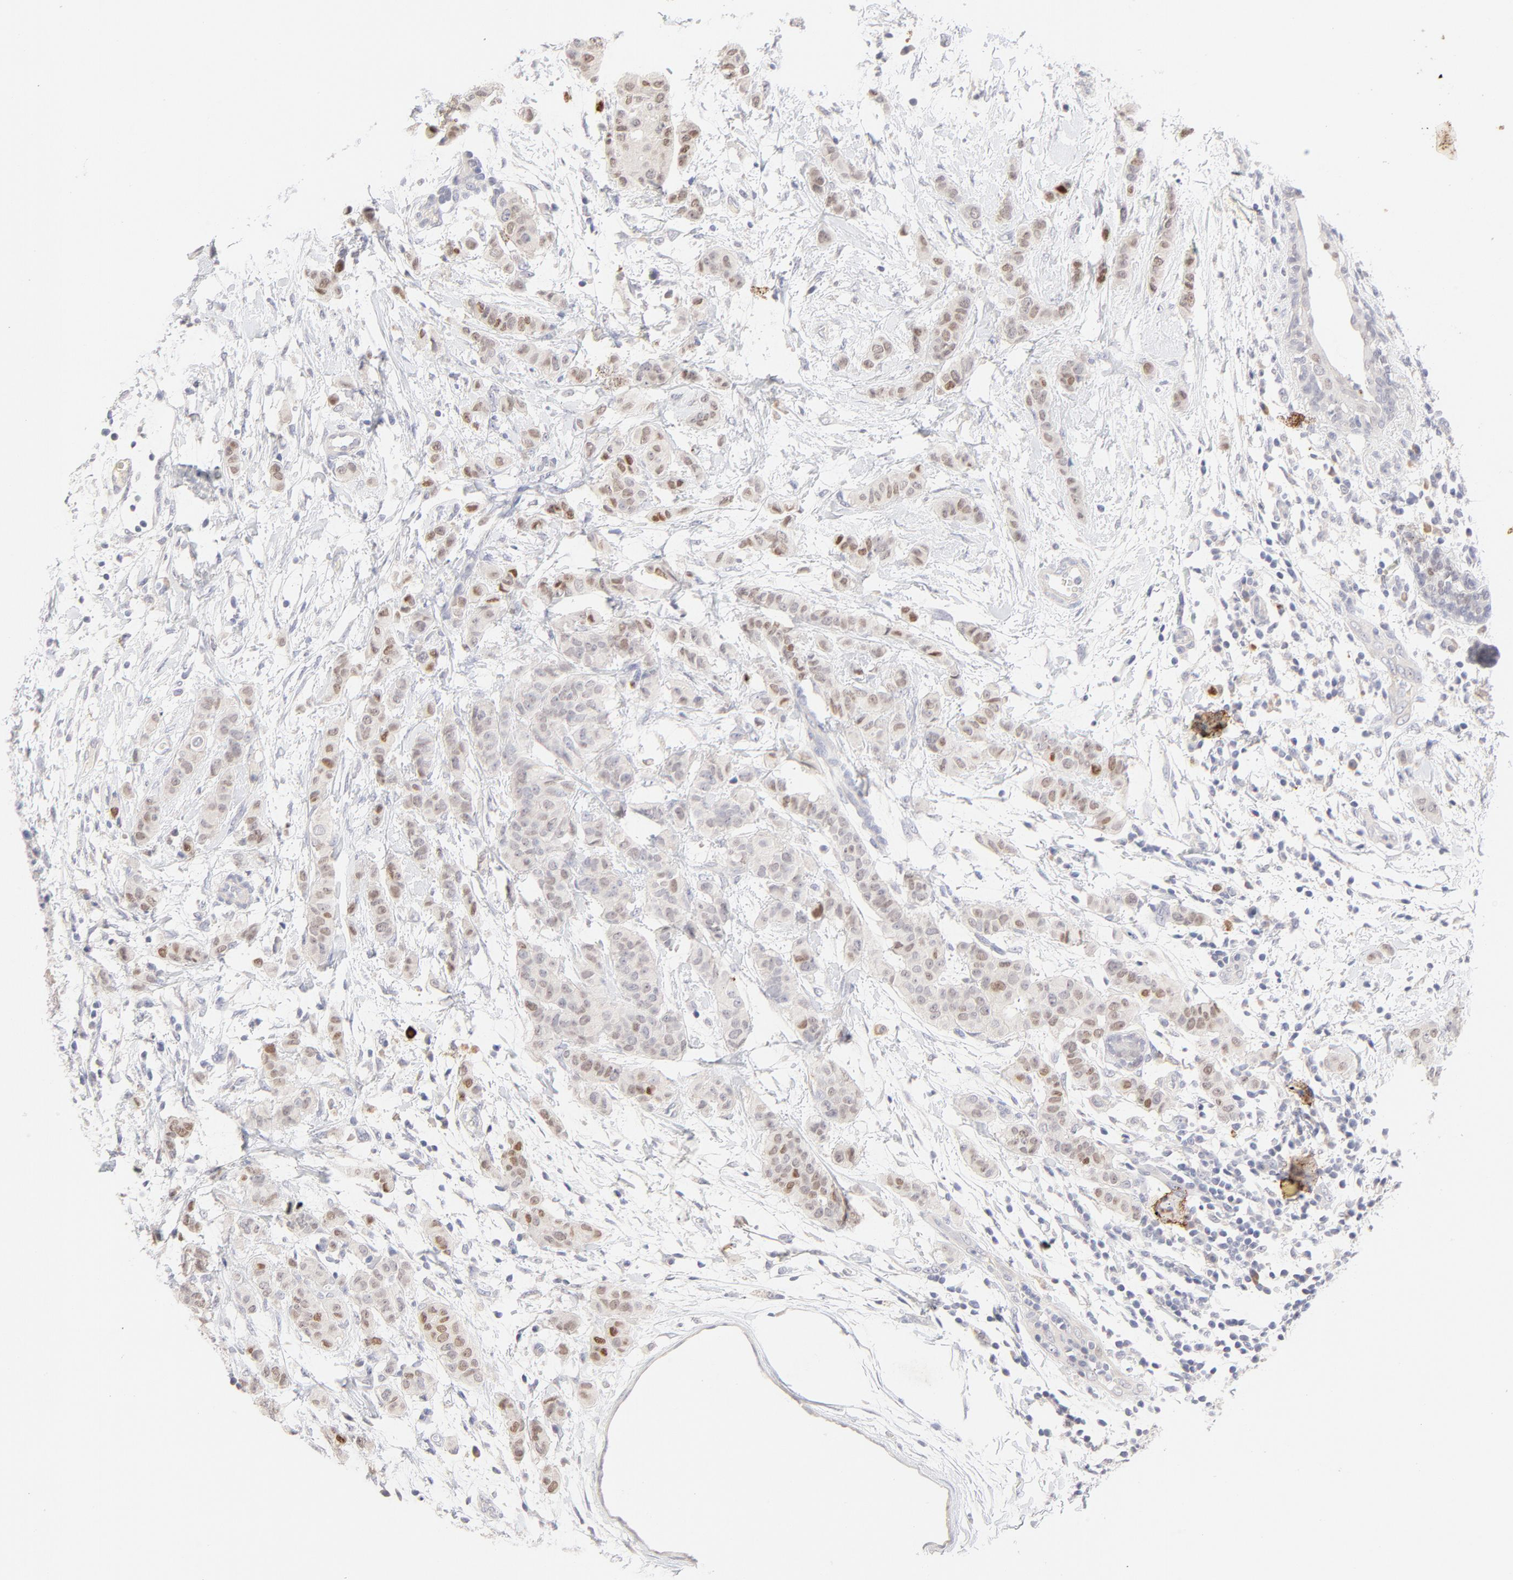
{"staining": {"intensity": "weak", "quantity": "25%-75%", "location": "nuclear"}, "tissue": "breast cancer", "cell_type": "Tumor cells", "image_type": "cancer", "snomed": [{"axis": "morphology", "description": "Duct carcinoma"}, {"axis": "topography", "description": "Breast"}], "caption": "Brown immunohistochemical staining in breast intraductal carcinoma demonstrates weak nuclear positivity in about 25%-75% of tumor cells.", "gene": "ELF3", "patient": {"sex": "female", "age": 40}}